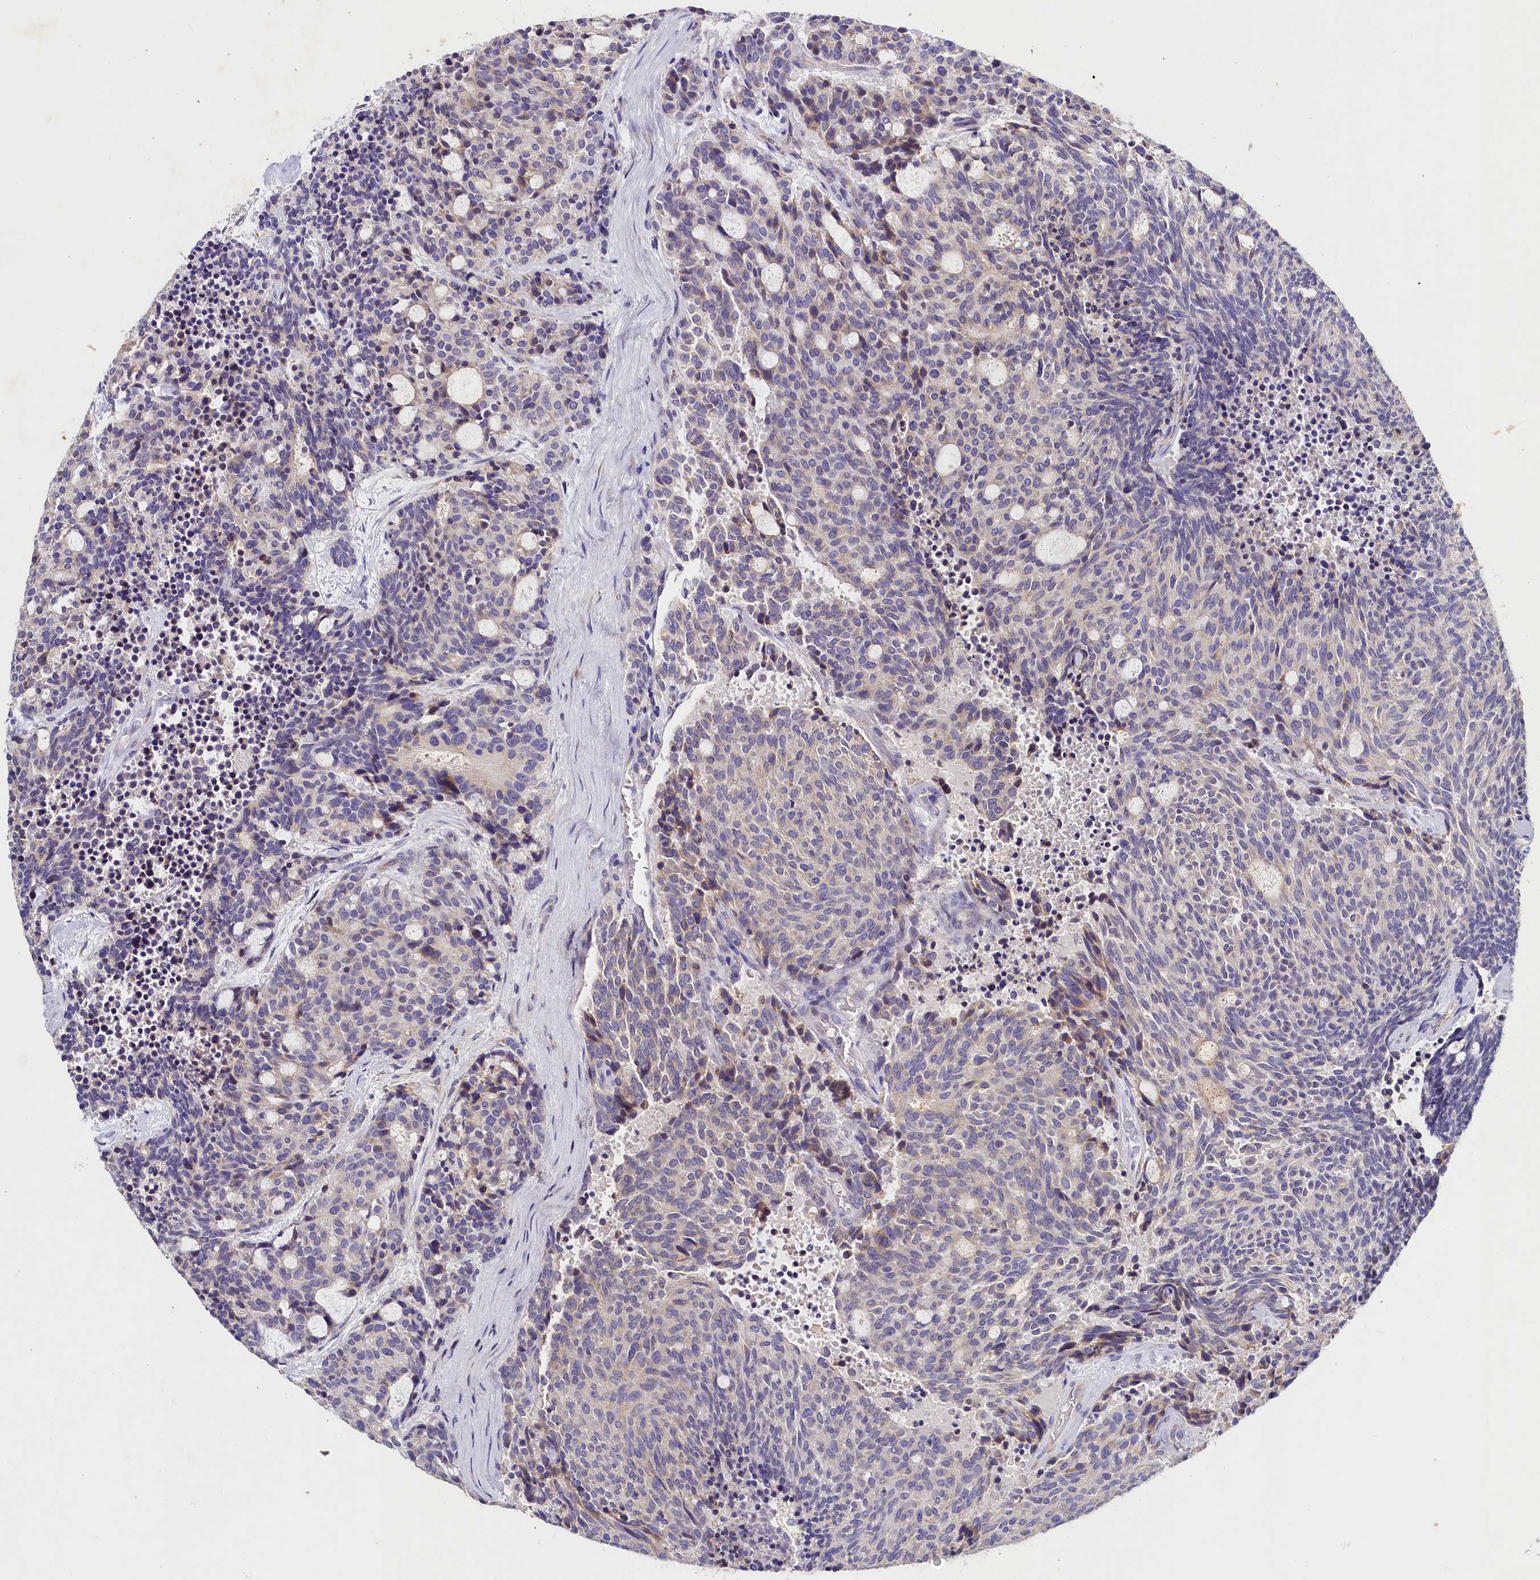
{"staining": {"intensity": "negative", "quantity": "none", "location": "none"}, "tissue": "carcinoid", "cell_type": "Tumor cells", "image_type": "cancer", "snomed": [{"axis": "morphology", "description": "Carcinoid, malignant, NOS"}, {"axis": "topography", "description": "Pancreas"}], "caption": "Tumor cells show no significant expression in malignant carcinoid.", "gene": "ST7L", "patient": {"sex": "female", "age": 54}}